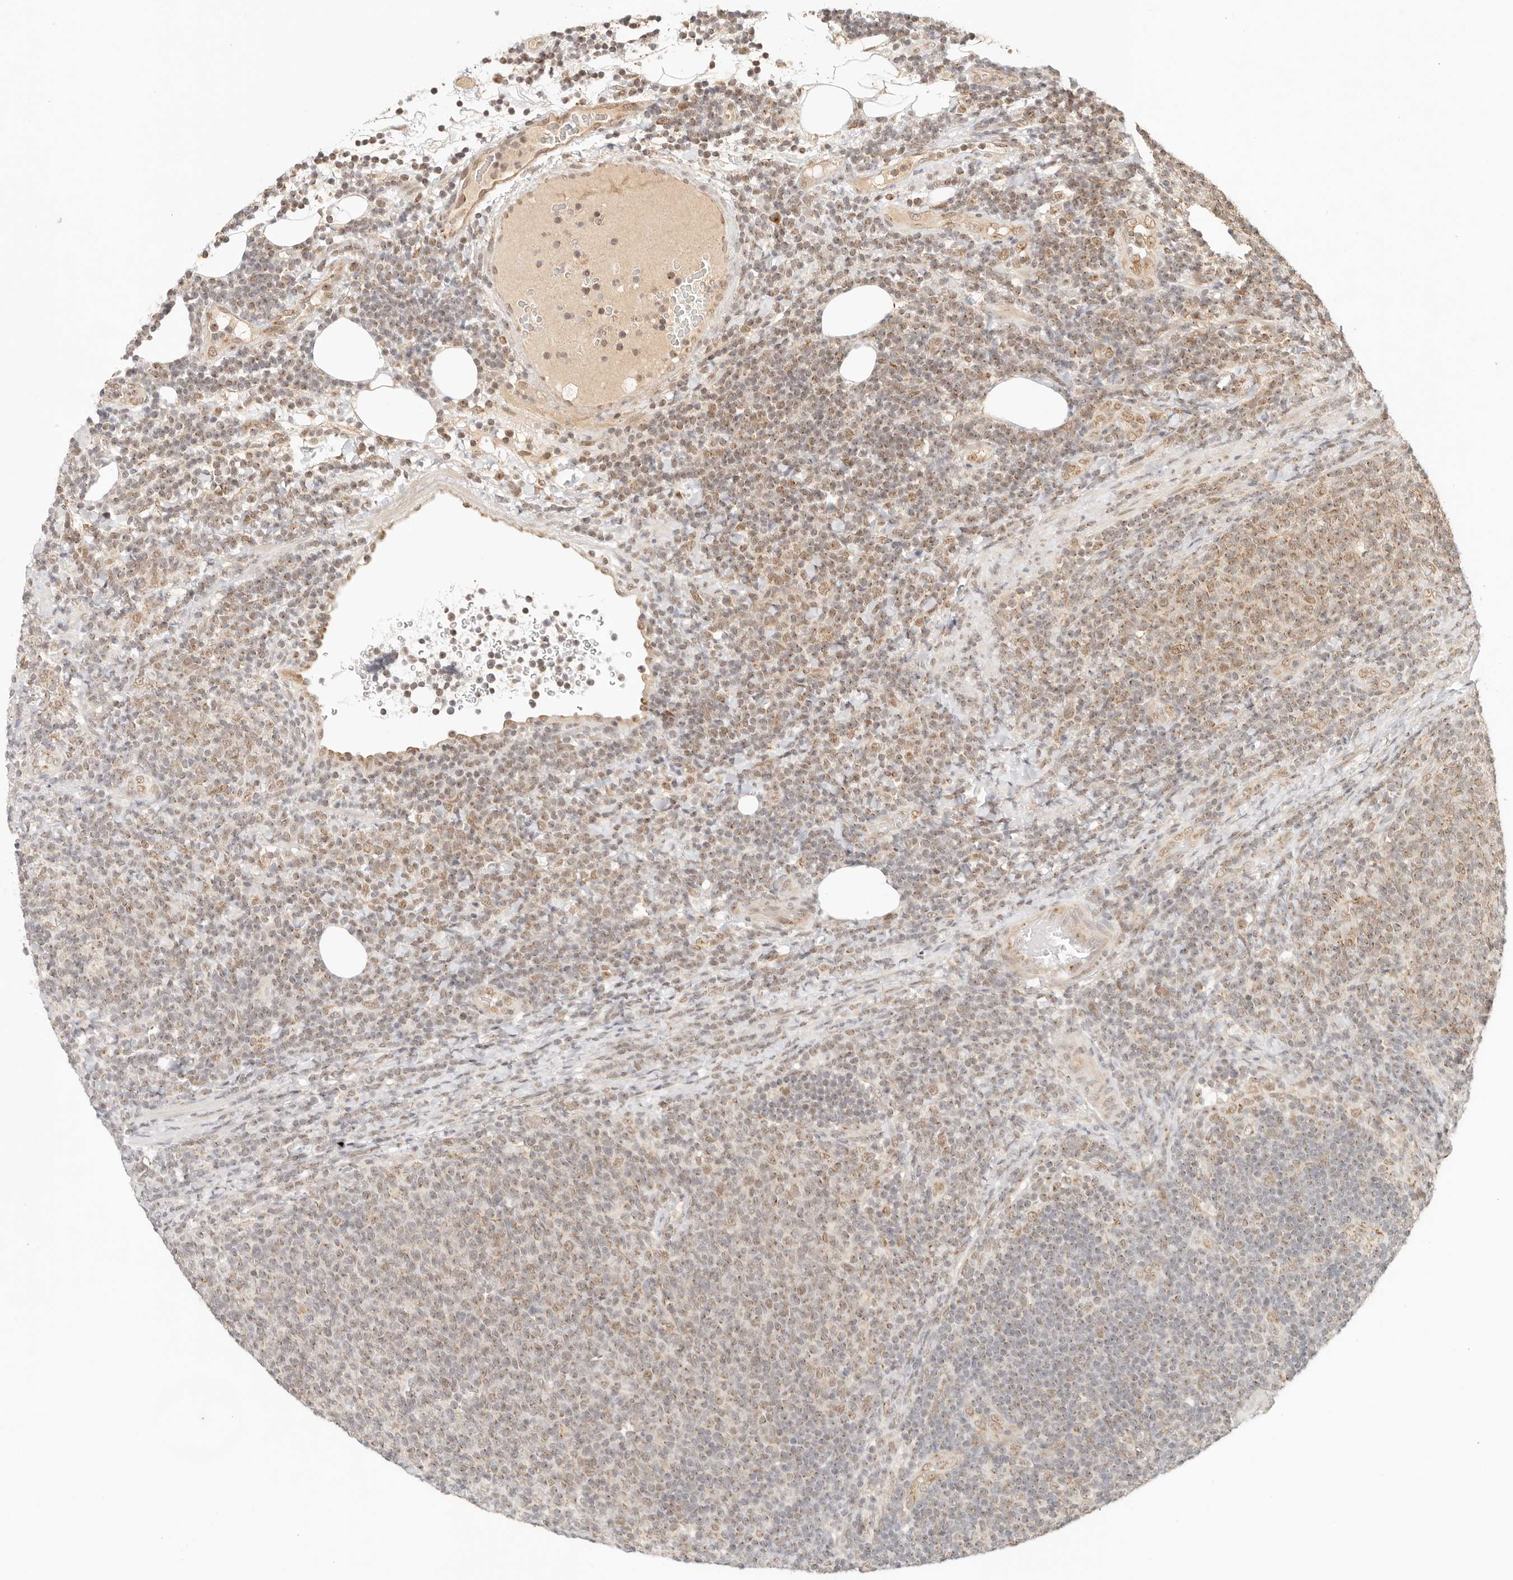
{"staining": {"intensity": "moderate", "quantity": "25%-75%", "location": "cytoplasmic/membranous"}, "tissue": "lymphoma", "cell_type": "Tumor cells", "image_type": "cancer", "snomed": [{"axis": "morphology", "description": "Malignant lymphoma, non-Hodgkin's type, Low grade"}, {"axis": "topography", "description": "Lymph node"}], "caption": "Malignant lymphoma, non-Hodgkin's type (low-grade) was stained to show a protein in brown. There is medium levels of moderate cytoplasmic/membranous expression in about 25%-75% of tumor cells.", "gene": "INTS11", "patient": {"sex": "male", "age": 66}}